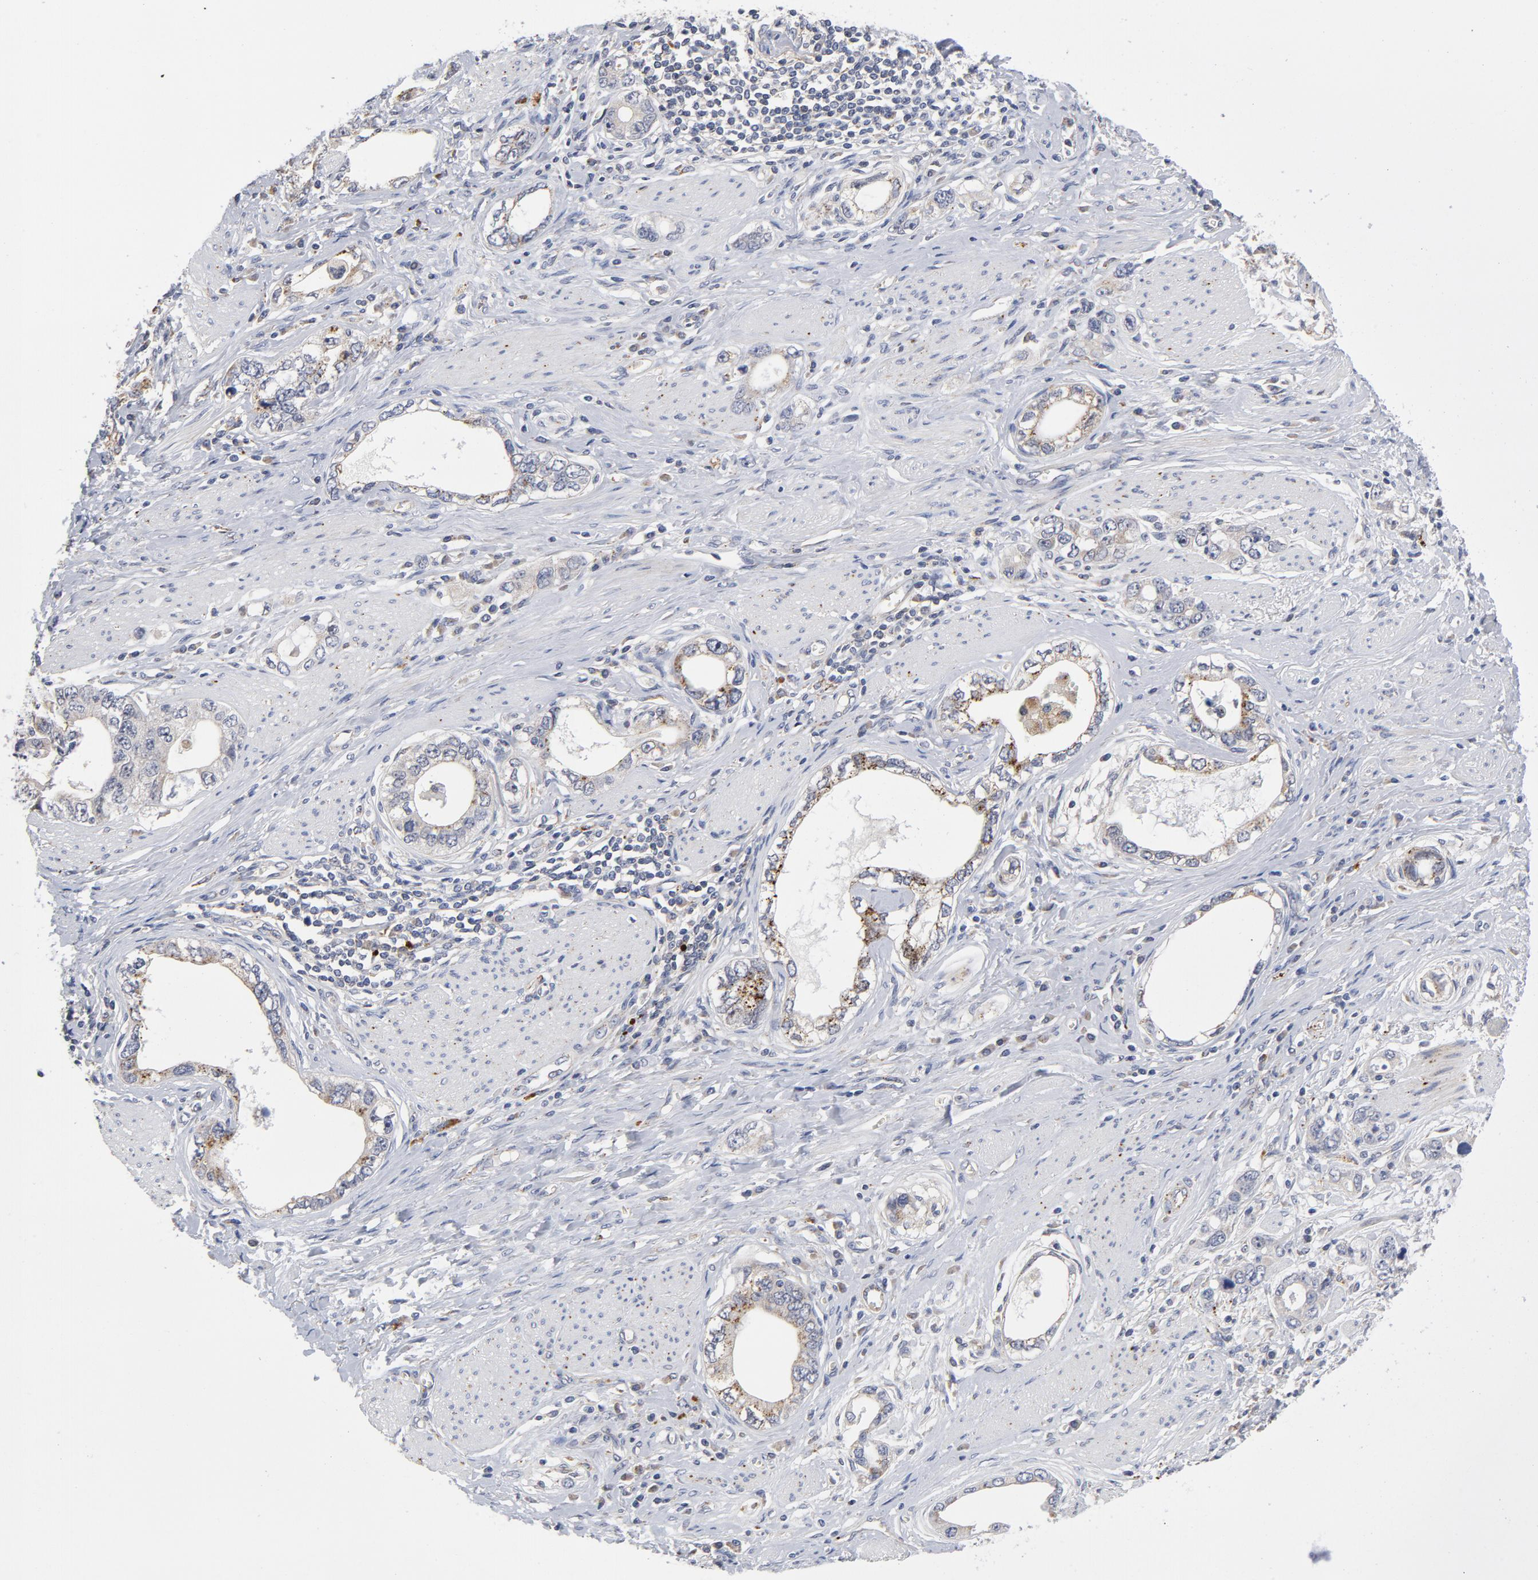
{"staining": {"intensity": "moderate", "quantity": "25%-75%", "location": "cytoplasmic/membranous"}, "tissue": "stomach cancer", "cell_type": "Tumor cells", "image_type": "cancer", "snomed": [{"axis": "morphology", "description": "Adenocarcinoma, NOS"}, {"axis": "topography", "description": "Stomach, lower"}], "caption": "The photomicrograph shows immunohistochemical staining of stomach adenocarcinoma. There is moderate cytoplasmic/membranous expression is identified in approximately 25%-75% of tumor cells. Using DAB (brown) and hematoxylin (blue) stains, captured at high magnification using brightfield microscopy.", "gene": "AKT2", "patient": {"sex": "female", "age": 93}}